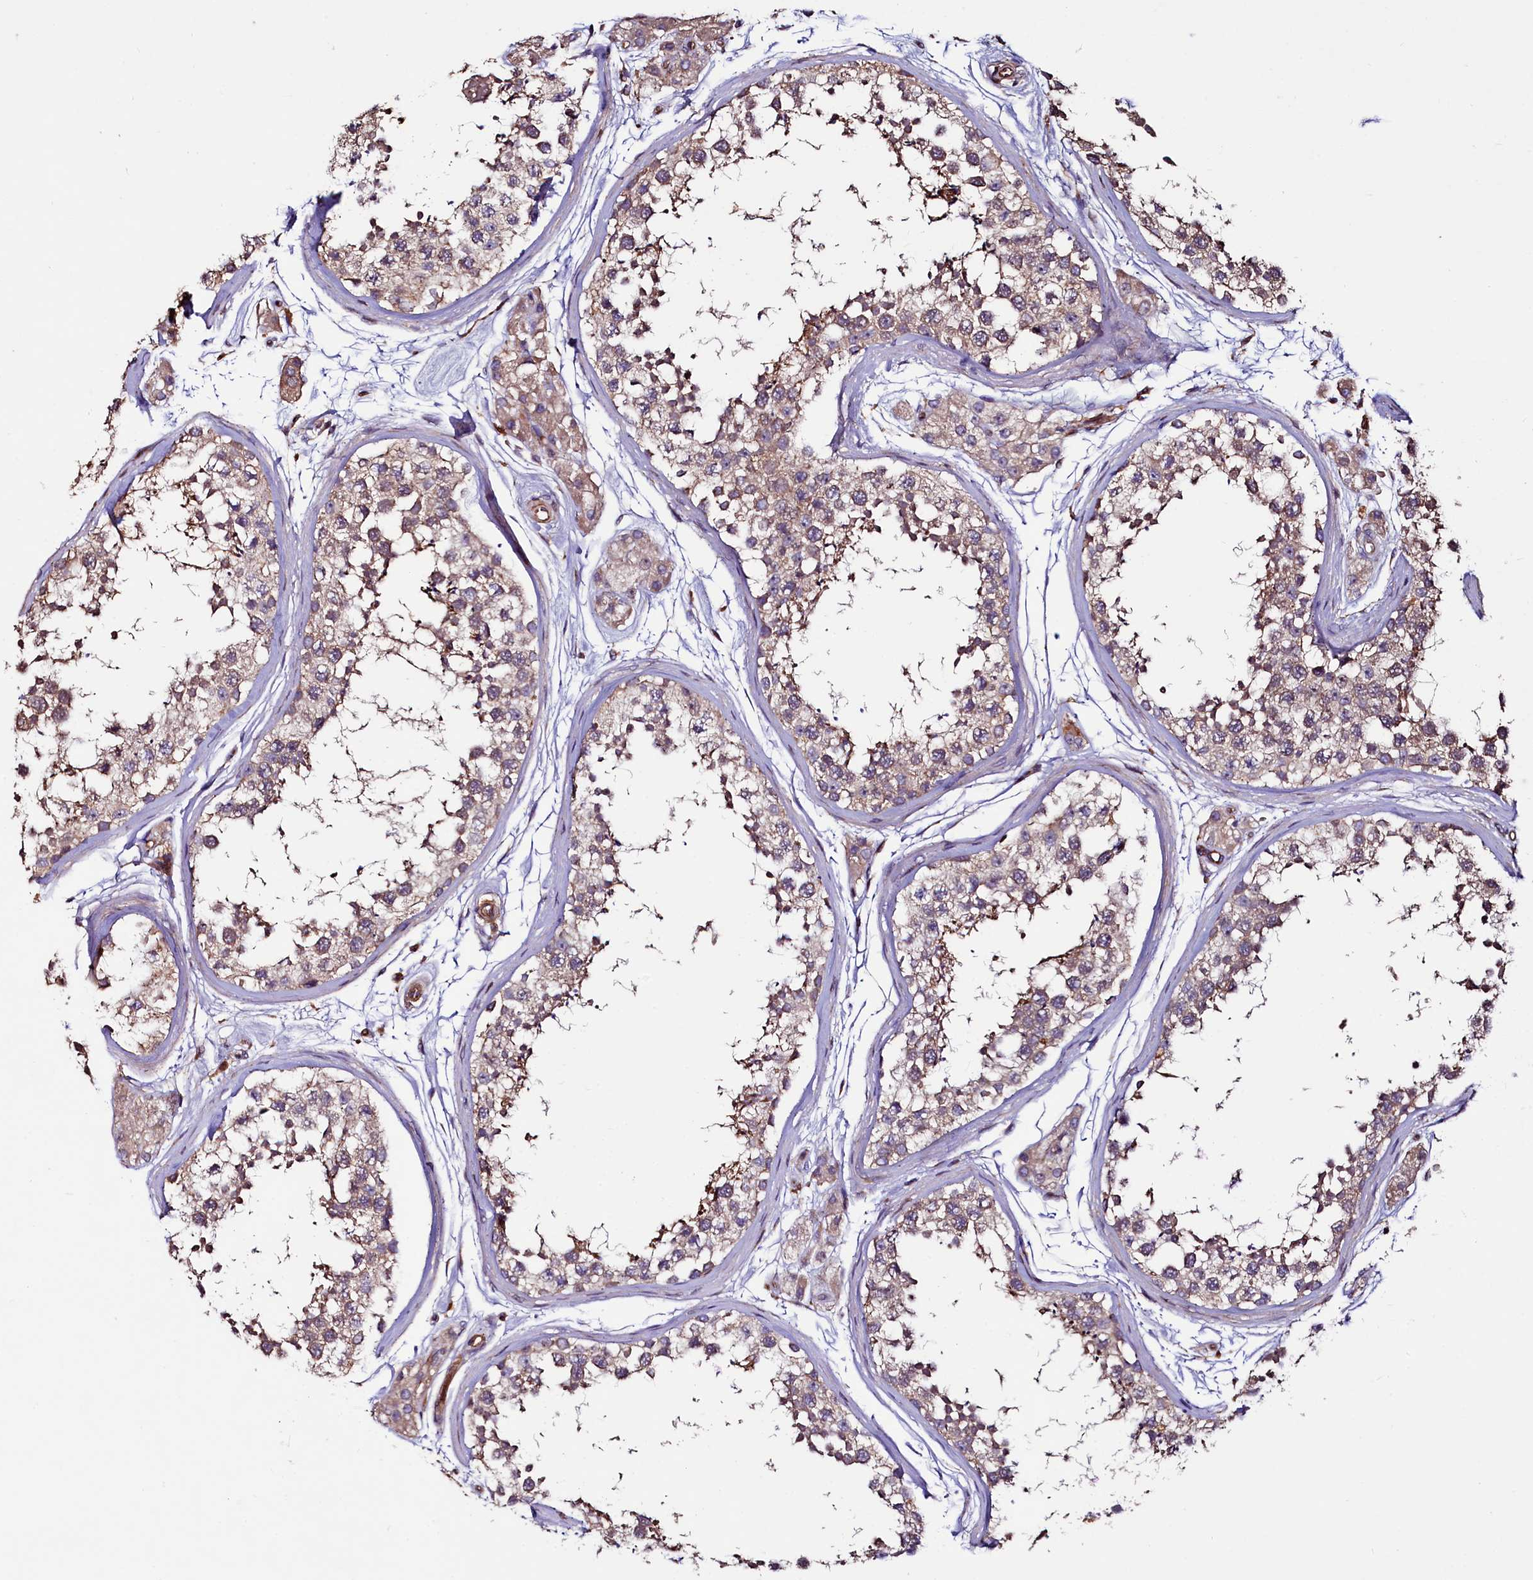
{"staining": {"intensity": "moderate", "quantity": ">75%", "location": "cytoplasmic/membranous"}, "tissue": "testis", "cell_type": "Cells in seminiferous ducts", "image_type": "normal", "snomed": [{"axis": "morphology", "description": "Normal tissue, NOS"}, {"axis": "topography", "description": "Testis"}], "caption": "DAB (3,3'-diaminobenzidine) immunohistochemical staining of unremarkable testis shows moderate cytoplasmic/membranous protein staining in about >75% of cells in seminiferous ducts.", "gene": "KLHDC4", "patient": {"sex": "male", "age": 56}}